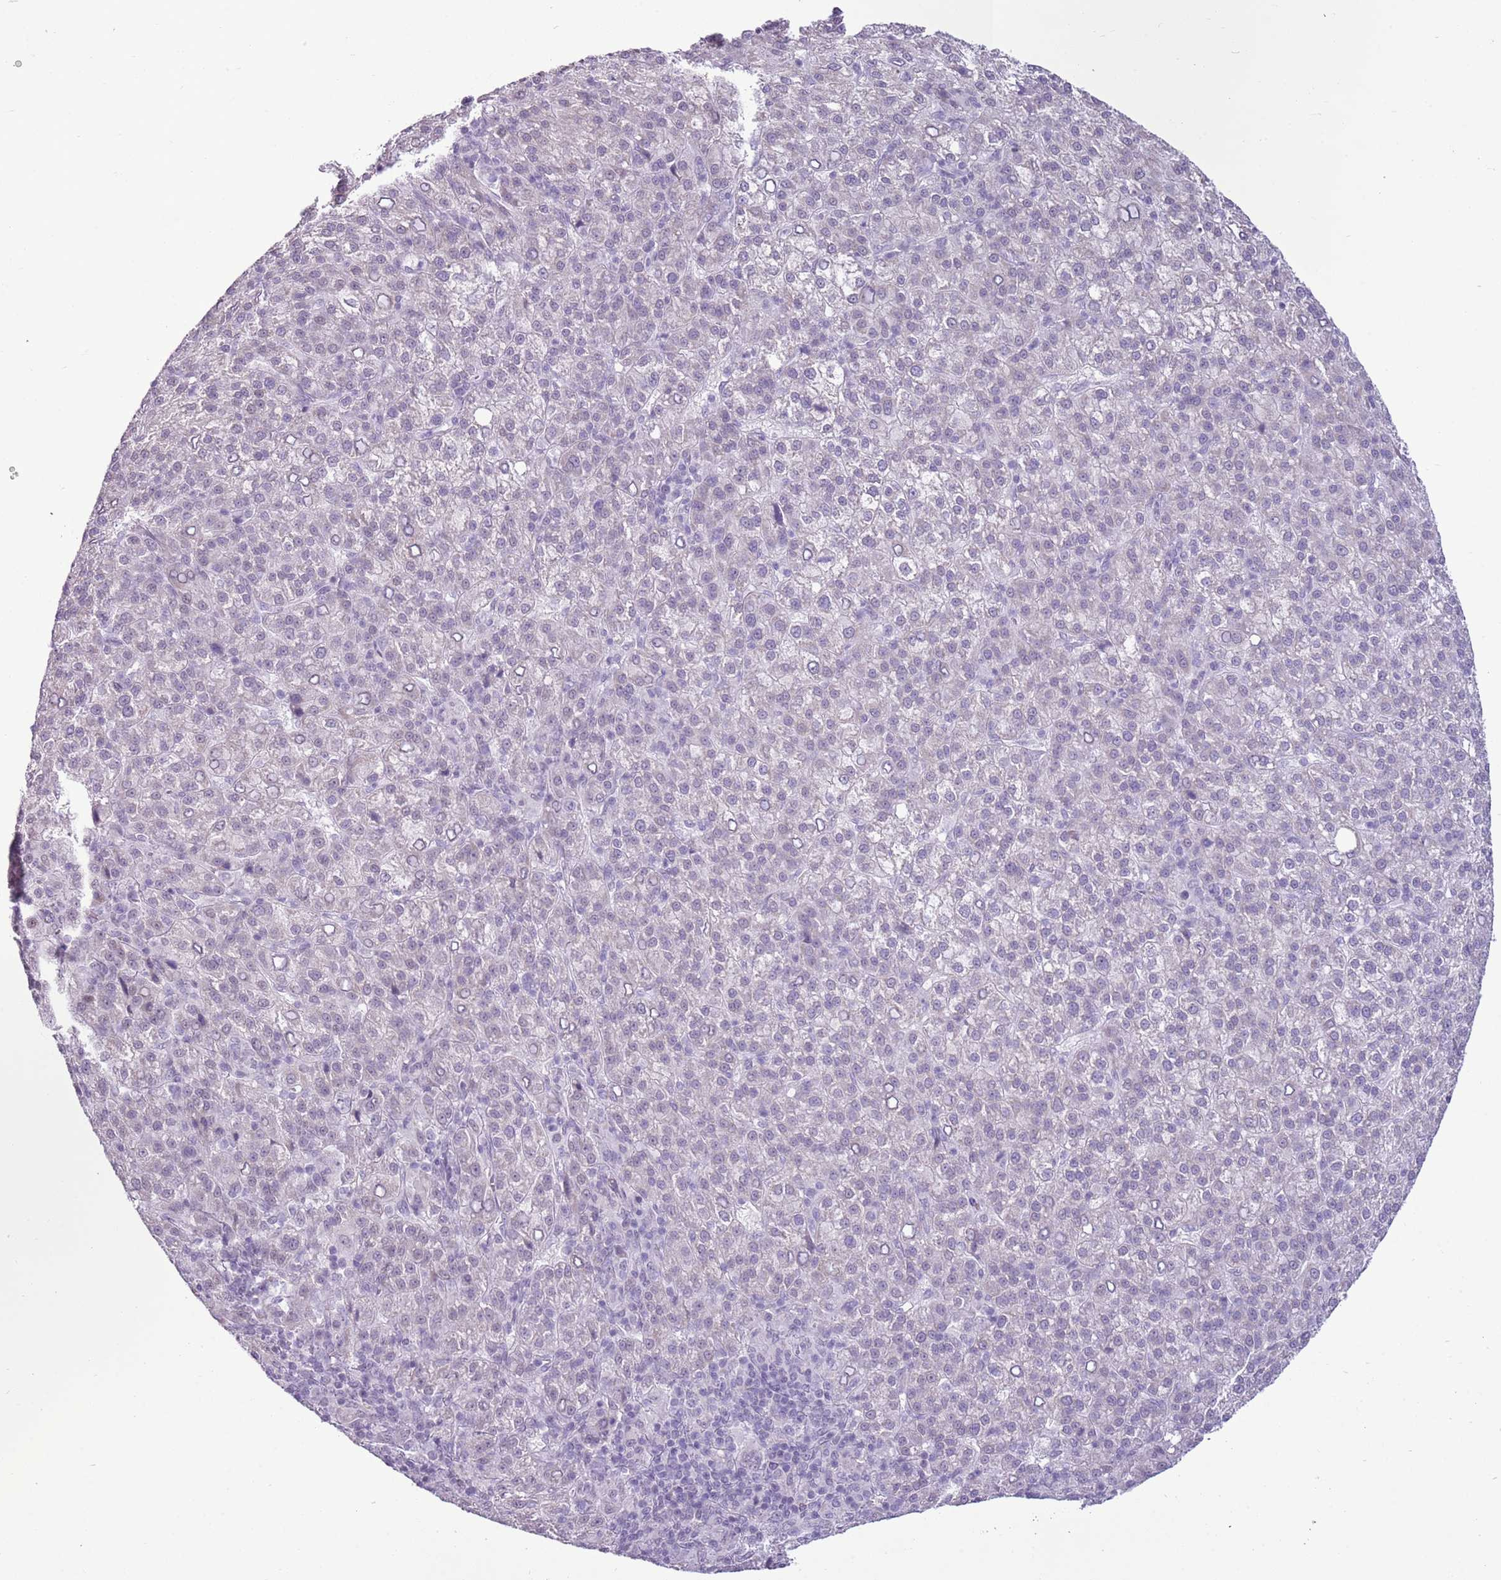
{"staining": {"intensity": "negative", "quantity": "none", "location": "none"}, "tissue": "liver cancer", "cell_type": "Tumor cells", "image_type": "cancer", "snomed": [{"axis": "morphology", "description": "Carcinoma, Hepatocellular, NOS"}, {"axis": "topography", "description": "Liver"}], "caption": "IHC histopathology image of liver cancer stained for a protein (brown), which demonstrates no staining in tumor cells. The staining was performed using DAB to visualize the protein expression in brown, while the nuclei were stained in blue with hematoxylin (Magnification: 20x).", "gene": "RPL3L", "patient": {"sex": "female", "age": 58}}